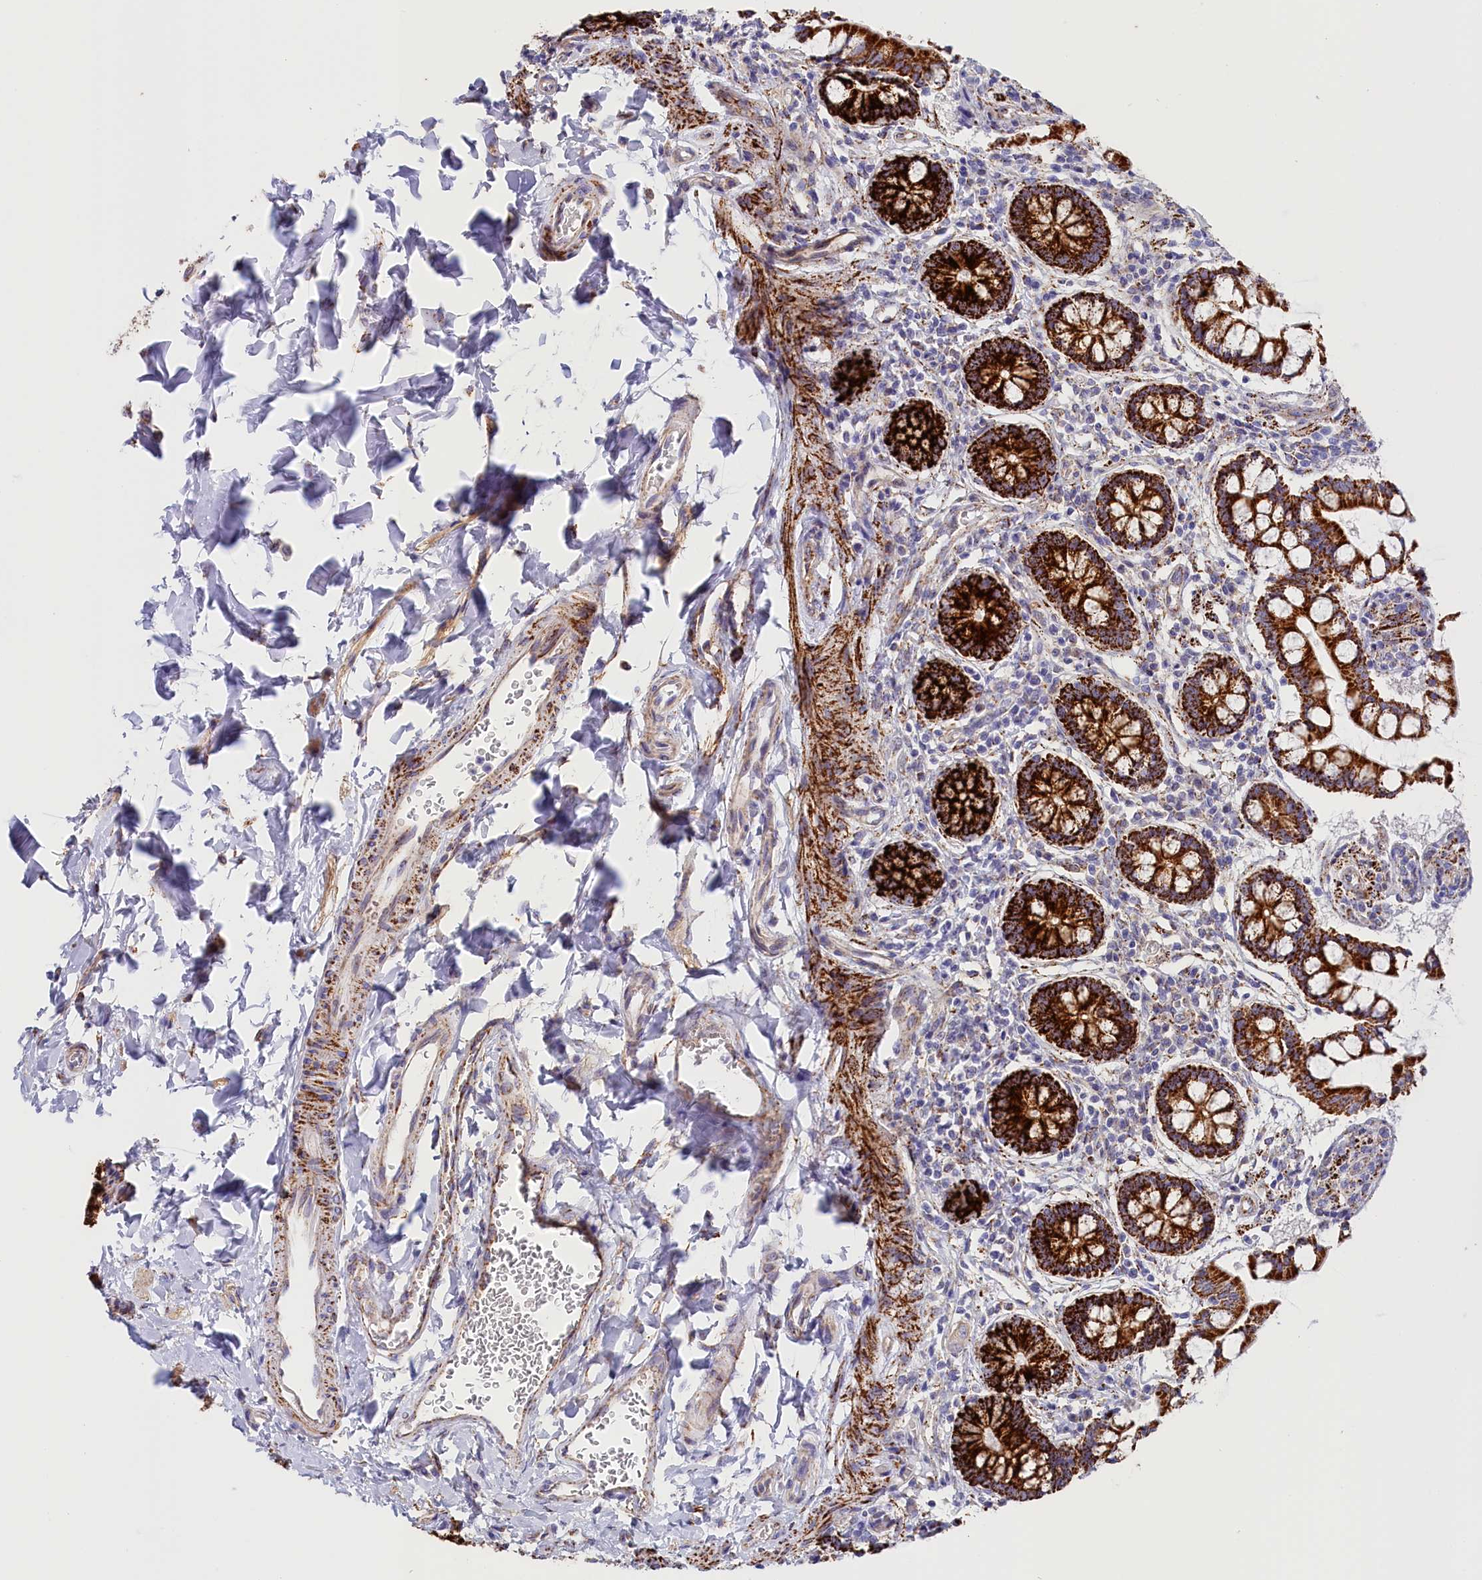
{"staining": {"intensity": "strong", "quantity": ">75%", "location": "cytoplasmic/membranous"}, "tissue": "small intestine", "cell_type": "Glandular cells", "image_type": "normal", "snomed": [{"axis": "morphology", "description": "Normal tissue, NOS"}, {"axis": "topography", "description": "Small intestine"}], "caption": "Protein analysis of unremarkable small intestine displays strong cytoplasmic/membranous expression in about >75% of glandular cells.", "gene": "AKTIP", "patient": {"sex": "male", "age": 52}}